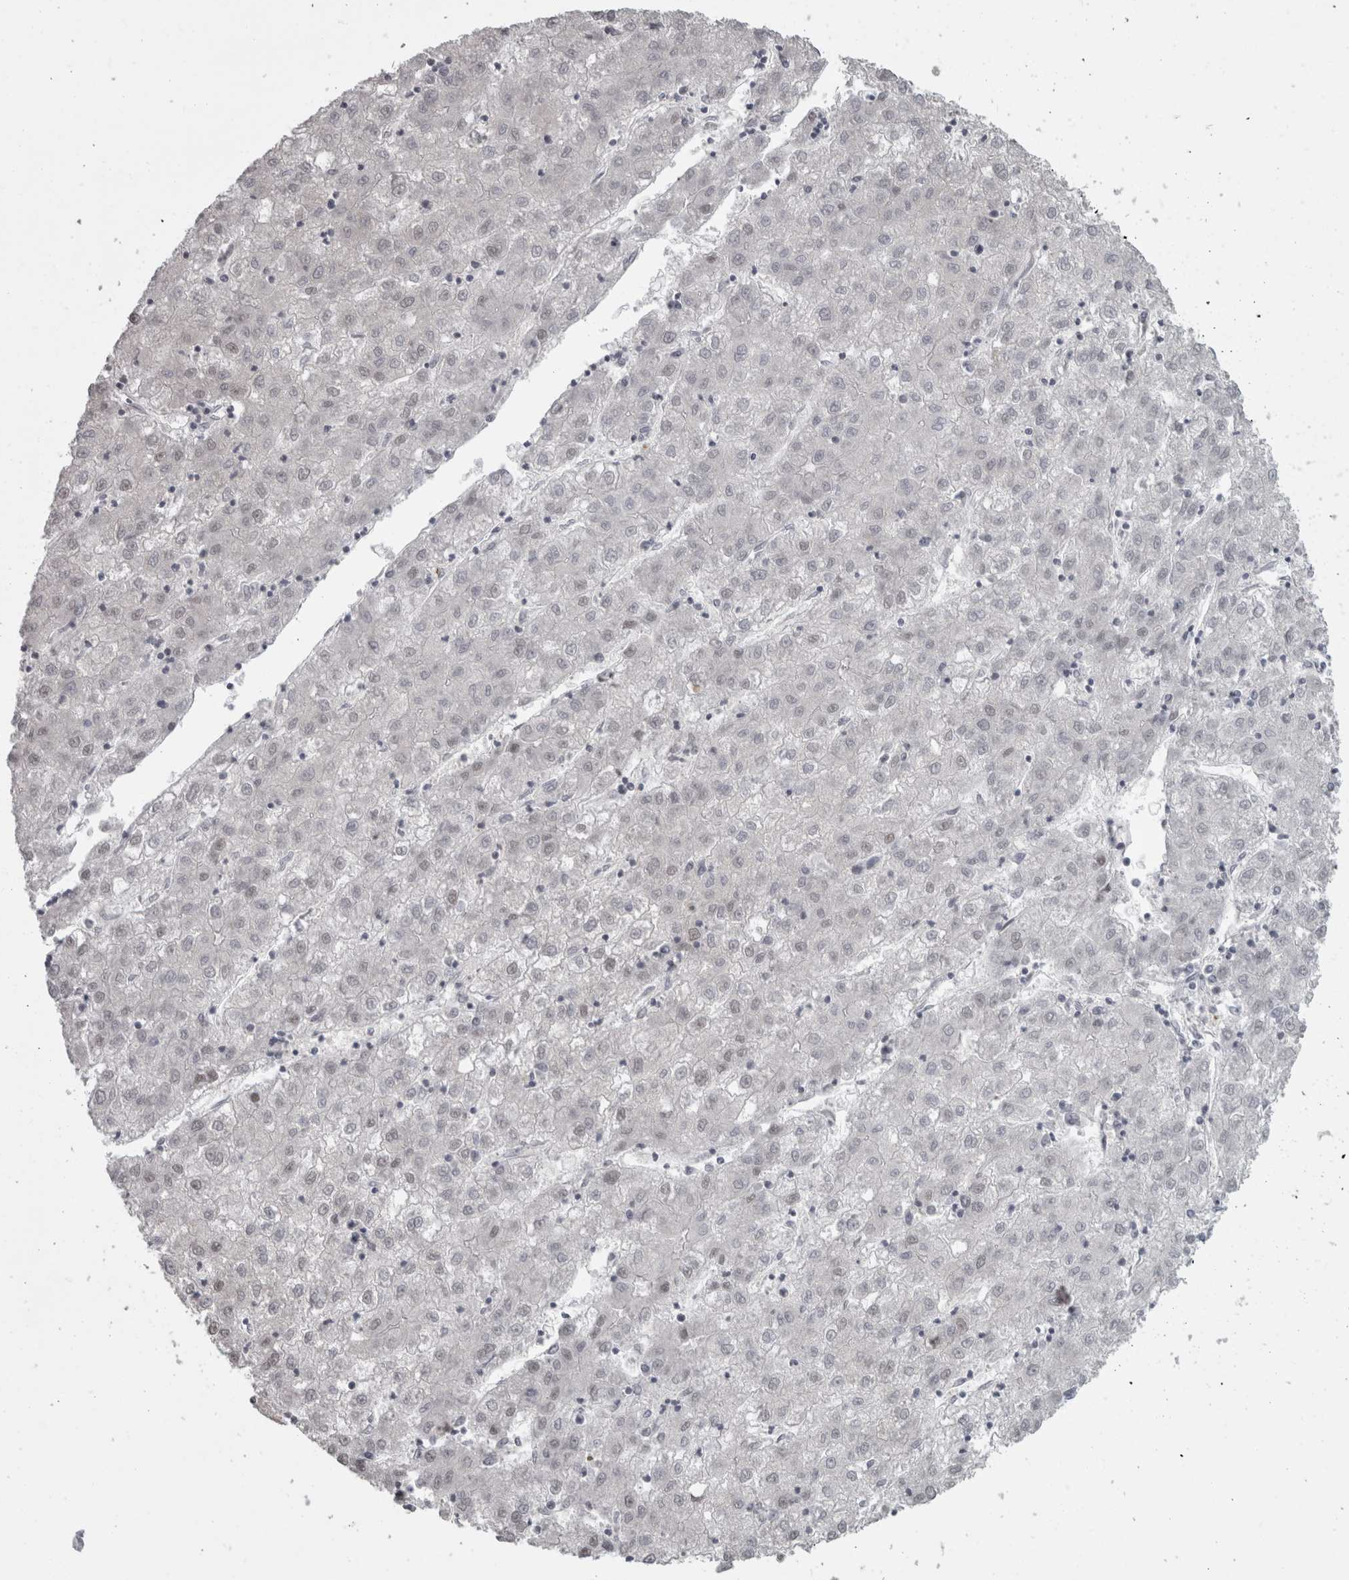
{"staining": {"intensity": "negative", "quantity": "none", "location": "none"}, "tissue": "liver cancer", "cell_type": "Tumor cells", "image_type": "cancer", "snomed": [{"axis": "morphology", "description": "Carcinoma, Hepatocellular, NOS"}, {"axis": "topography", "description": "Liver"}], "caption": "Liver cancer was stained to show a protein in brown. There is no significant staining in tumor cells. (Stains: DAB immunohistochemistry with hematoxylin counter stain, Microscopy: brightfield microscopy at high magnification).", "gene": "MICU3", "patient": {"sex": "male", "age": 72}}